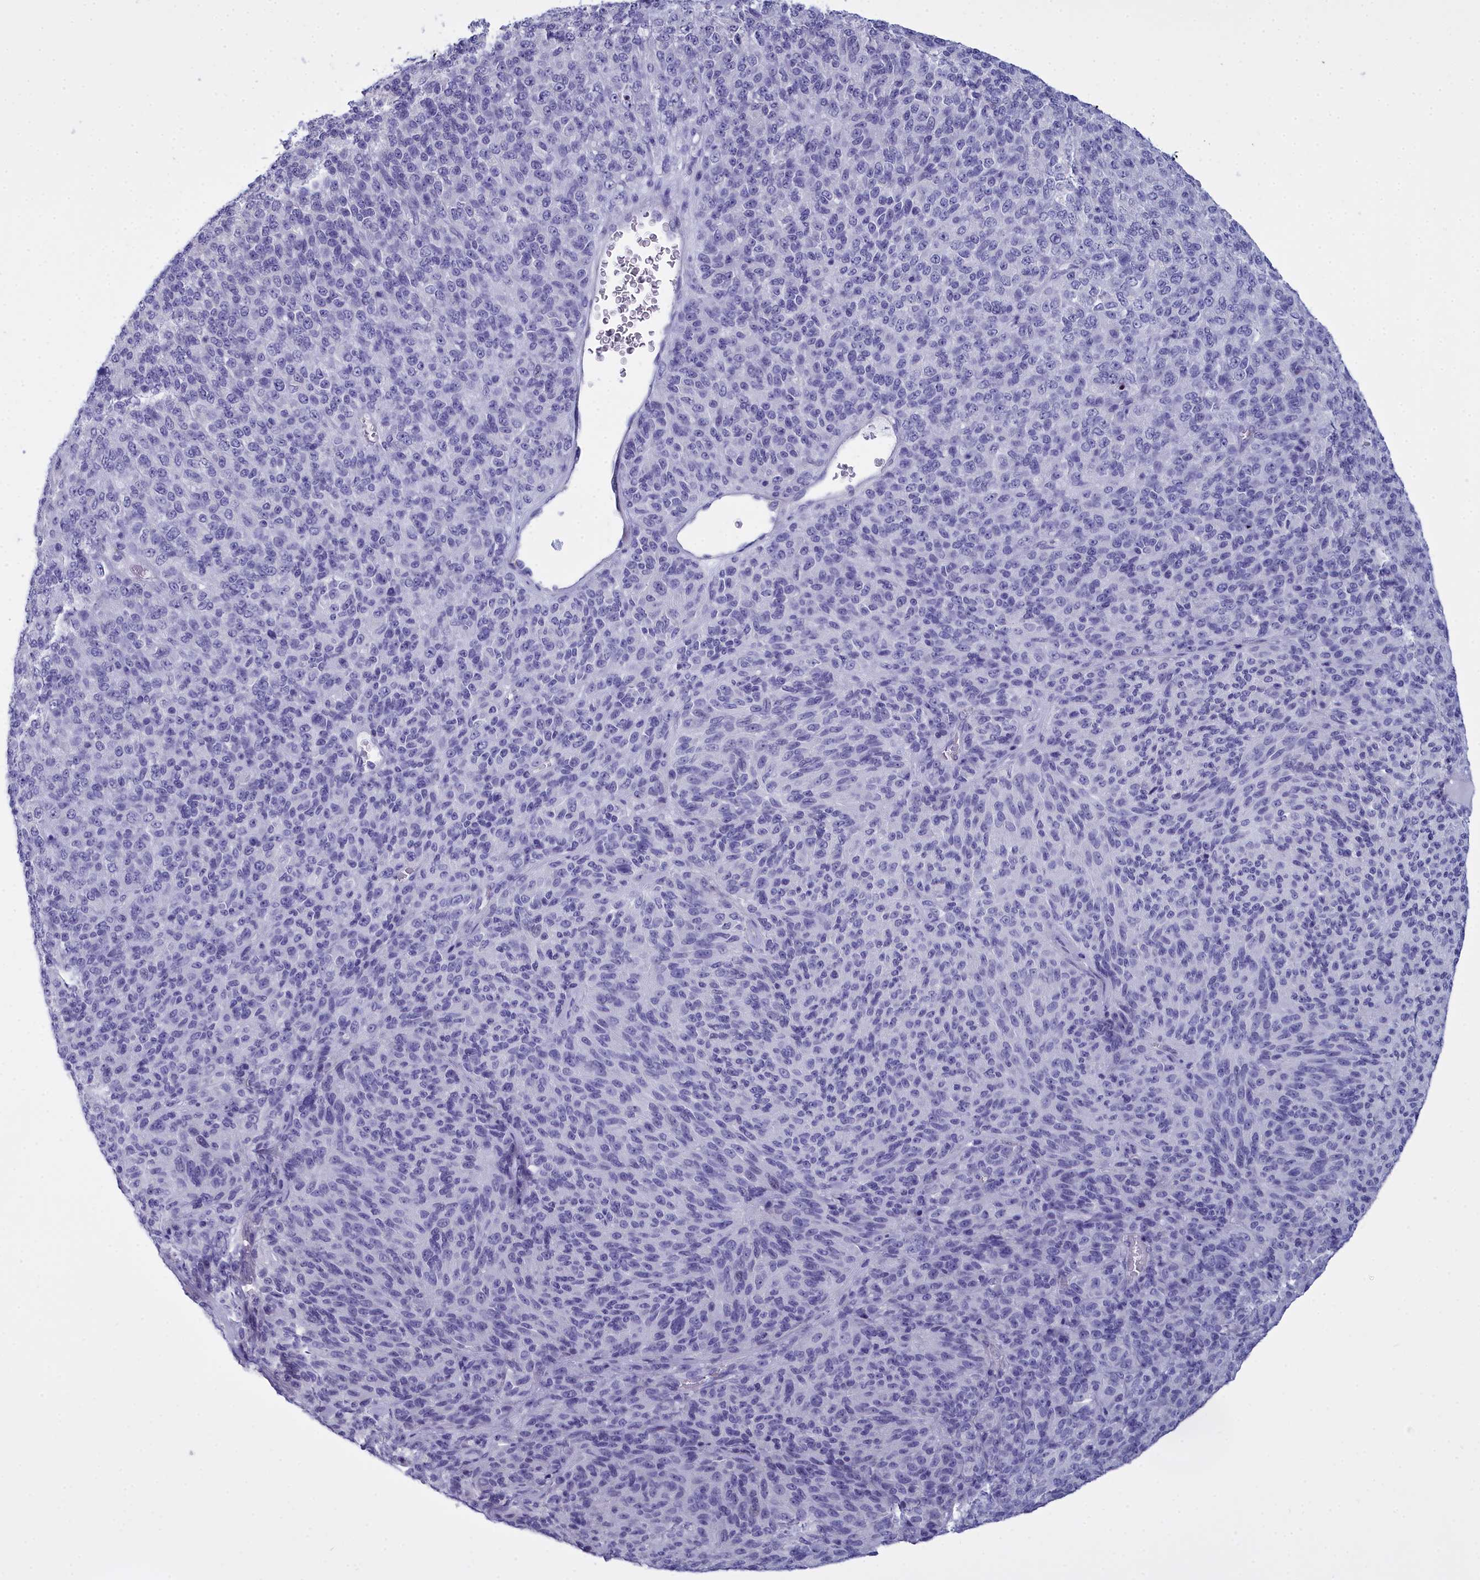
{"staining": {"intensity": "negative", "quantity": "none", "location": "none"}, "tissue": "melanoma", "cell_type": "Tumor cells", "image_type": "cancer", "snomed": [{"axis": "morphology", "description": "Malignant melanoma, Metastatic site"}, {"axis": "topography", "description": "Brain"}], "caption": "This is an immunohistochemistry micrograph of human malignant melanoma (metastatic site). There is no expression in tumor cells.", "gene": "MAP6", "patient": {"sex": "female", "age": 56}}